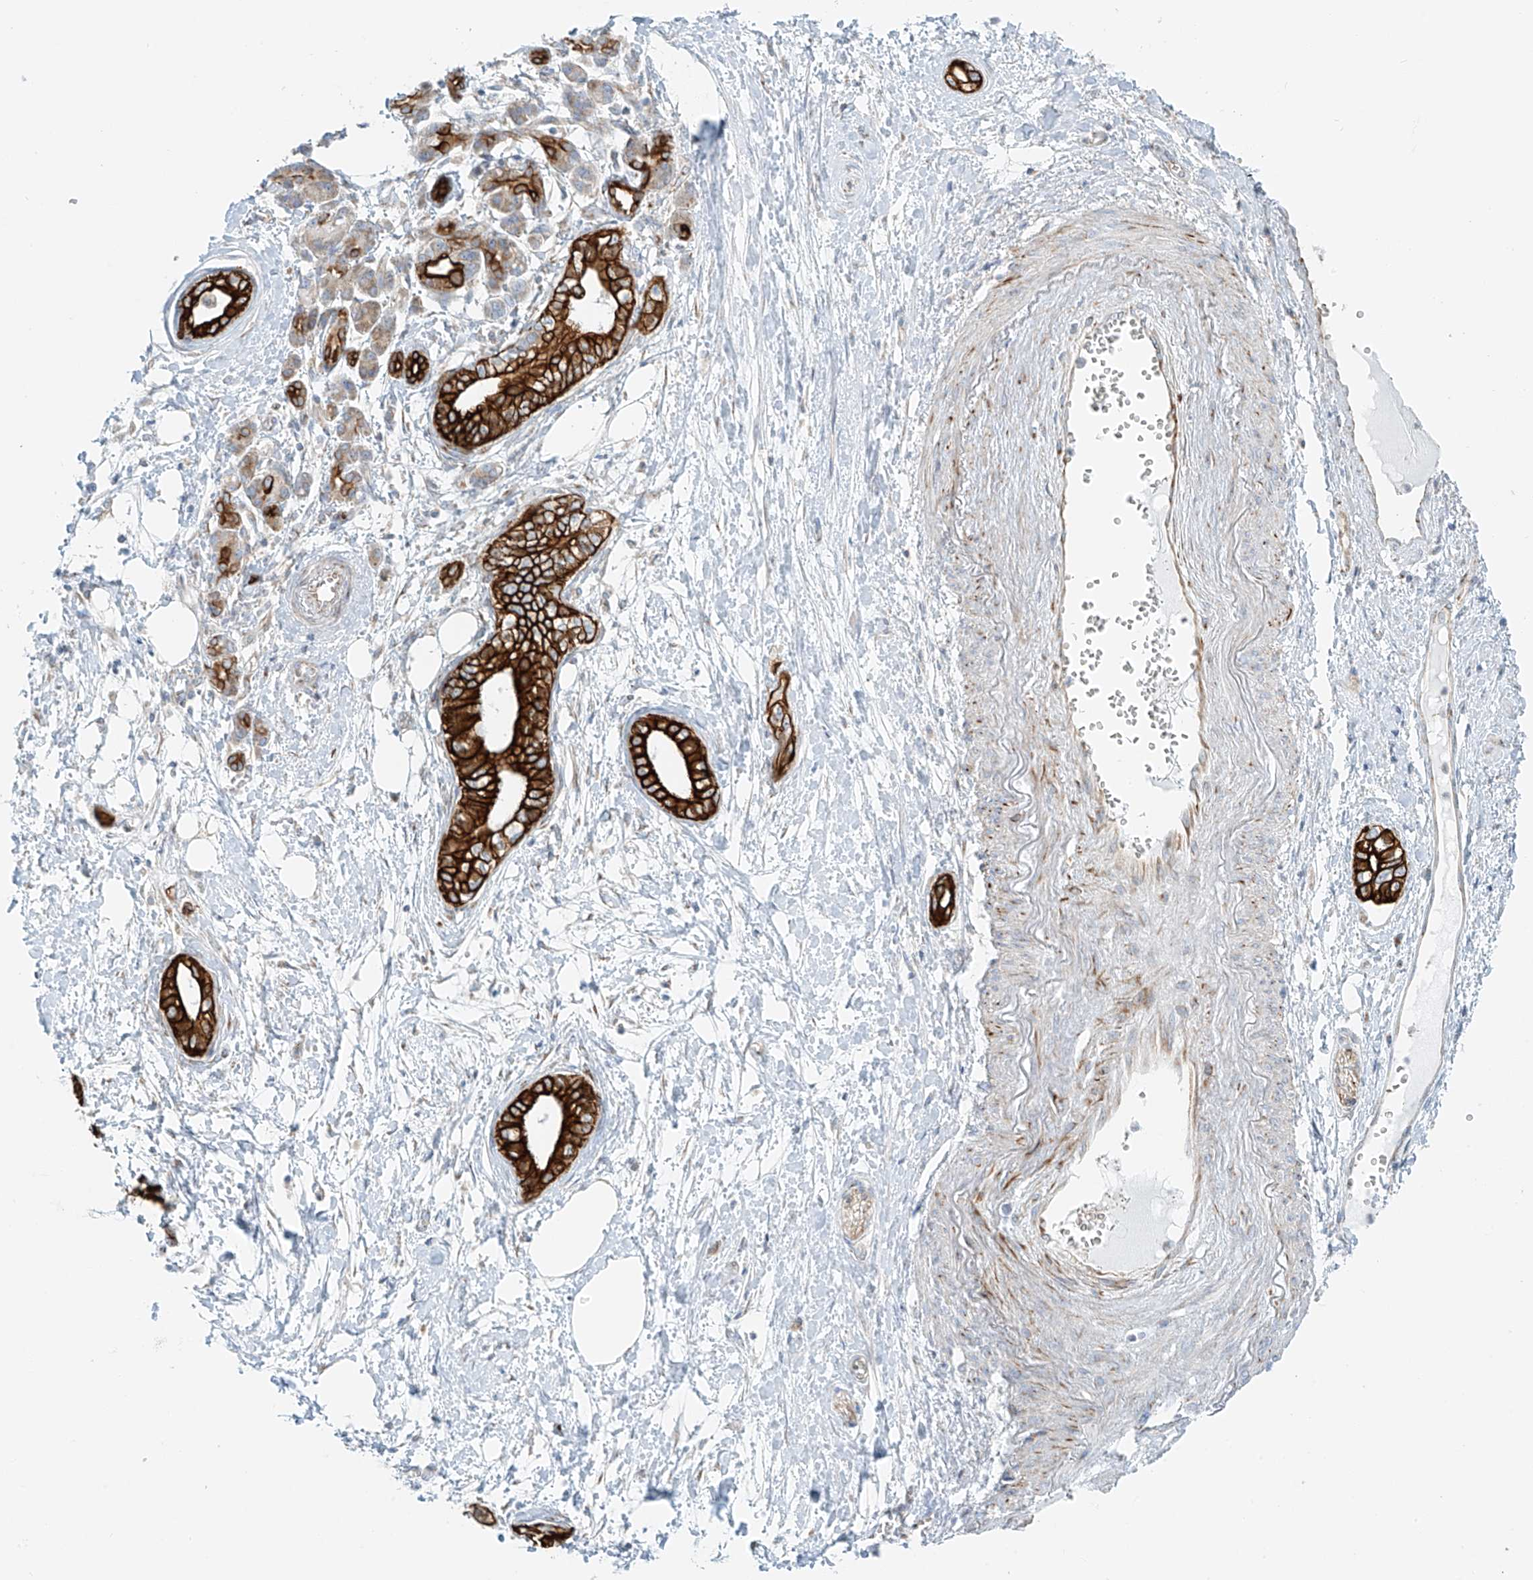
{"staining": {"intensity": "strong", "quantity": ">75%", "location": "cytoplasmic/membranous"}, "tissue": "pancreatic cancer", "cell_type": "Tumor cells", "image_type": "cancer", "snomed": [{"axis": "morphology", "description": "Adenocarcinoma, NOS"}, {"axis": "topography", "description": "Pancreas"}], "caption": "A photomicrograph of pancreatic cancer (adenocarcinoma) stained for a protein displays strong cytoplasmic/membranous brown staining in tumor cells. The staining is performed using DAB (3,3'-diaminobenzidine) brown chromogen to label protein expression. The nuclei are counter-stained blue using hematoxylin.", "gene": "EIPR1", "patient": {"sex": "male", "age": 68}}